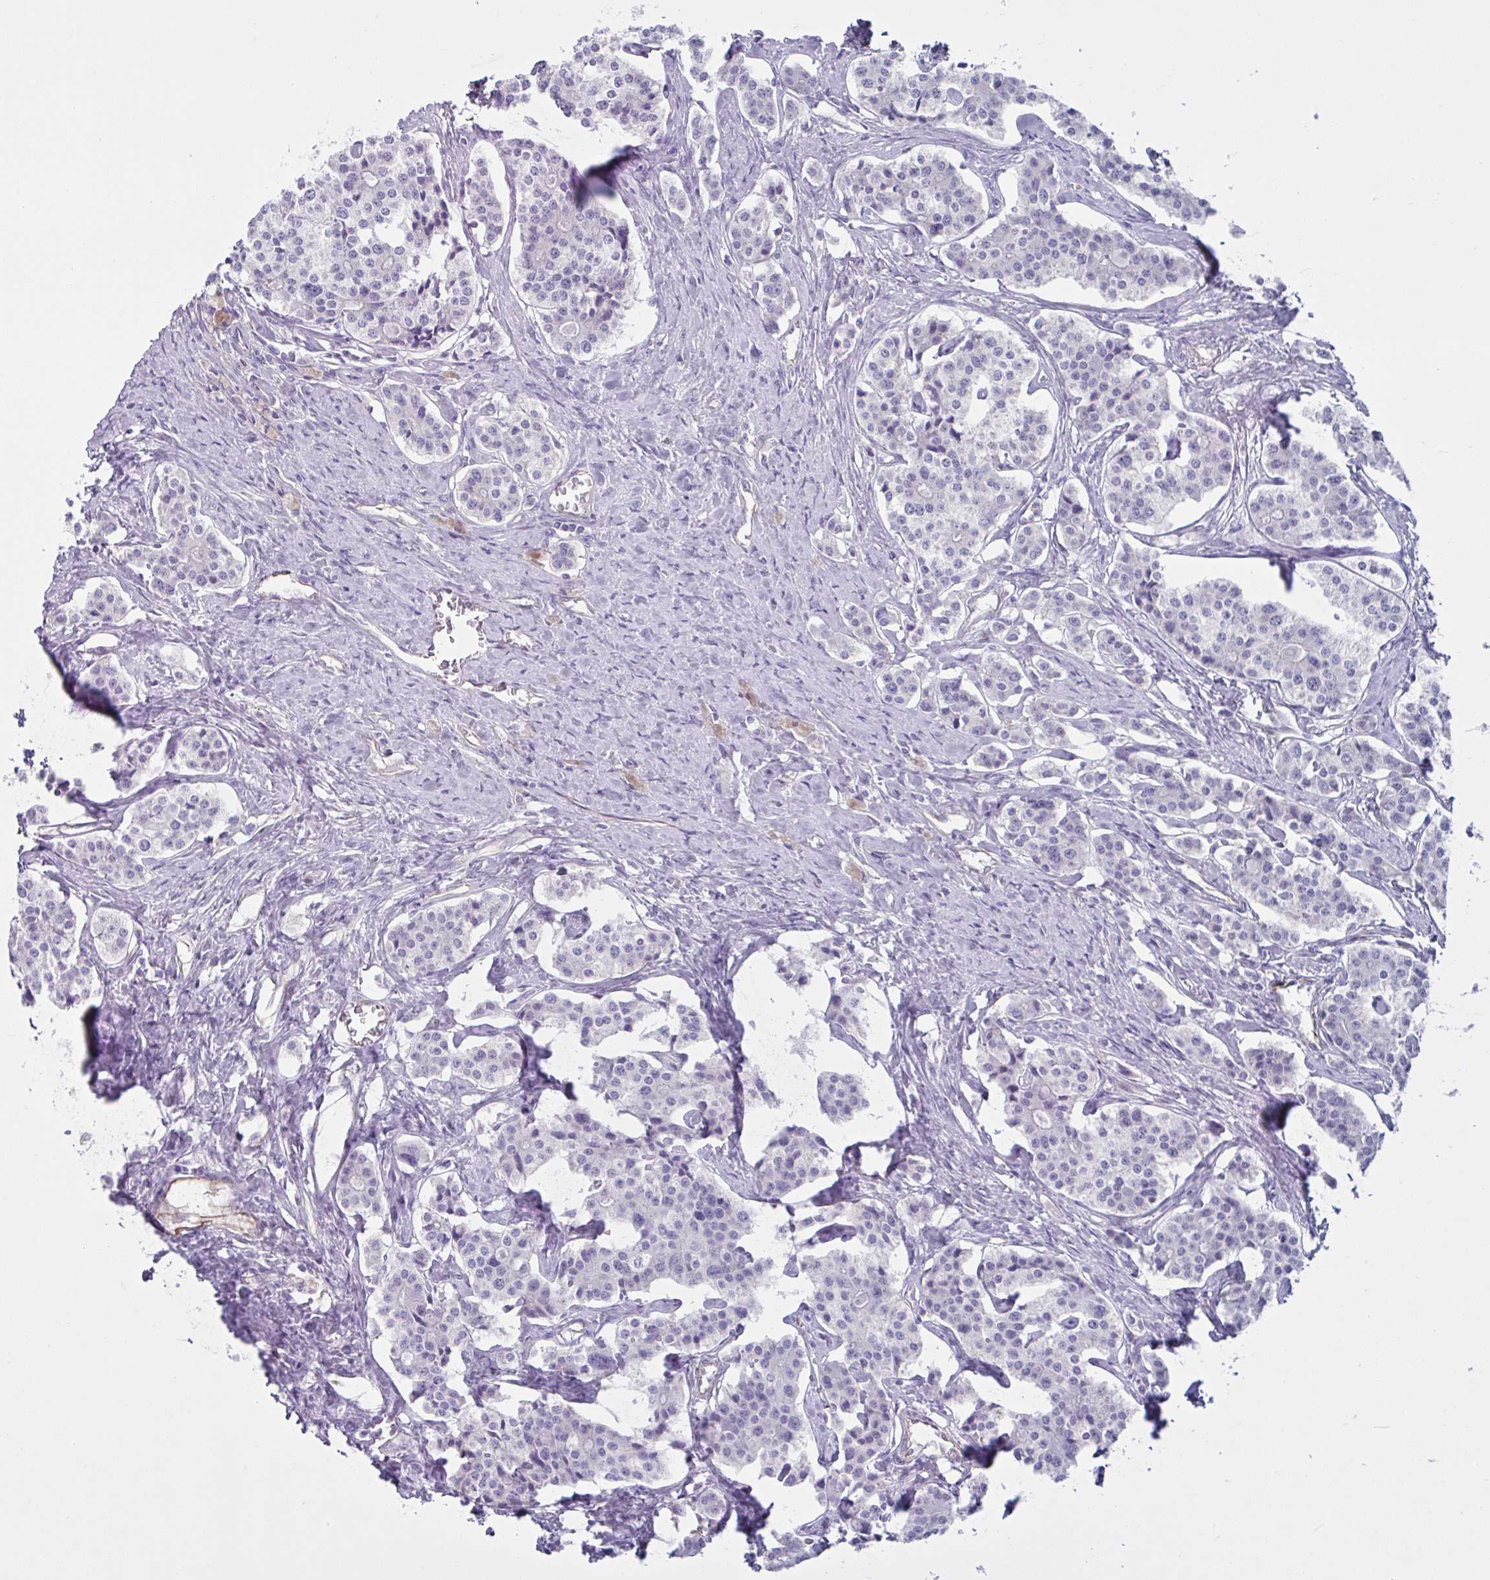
{"staining": {"intensity": "negative", "quantity": "none", "location": "none"}, "tissue": "carcinoid", "cell_type": "Tumor cells", "image_type": "cancer", "snomed": [{"axis": "morphology", "description": "Carcinoid, malignant, NOS"}, {"axis": "topography", "description": "Small intestine"}], "caption": "An IHC micrograph of carcinoid is shown. There is no staining in tumor cells of carcinoid.", "gene": "TMEM86B", "patient": {"sex": "male", "age": 63}}